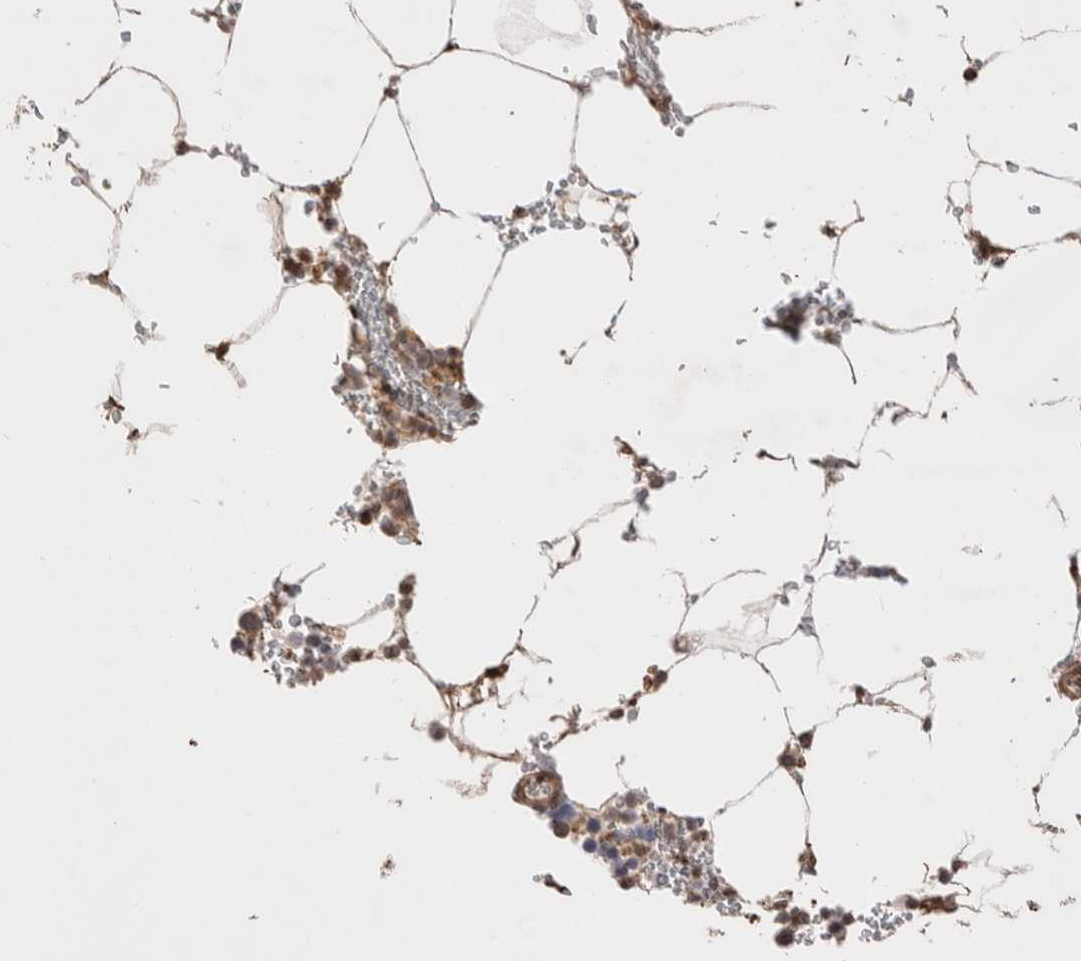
{"staining": {"intensity": "moderate", "quantity": "<25%", "location": "cytoplasmic/membranous"}, "tissue": "bone marrow", "cell_type": "Hematopoietic cells", "image_type": "normal", "snomed": [{"axis": "morphology", "description": "Normal tissue, NOS"}, {"axis": "topography", "description": "Bone marrow"}], "caption": "Moderate cytoplasmic/membranous positivity for a protein is identified in approximately <25% of hematopoietic cells of benign bone marrow using IHC.", "gene": "ZNF704", "patient": {"sex": "male", "age": 70}}